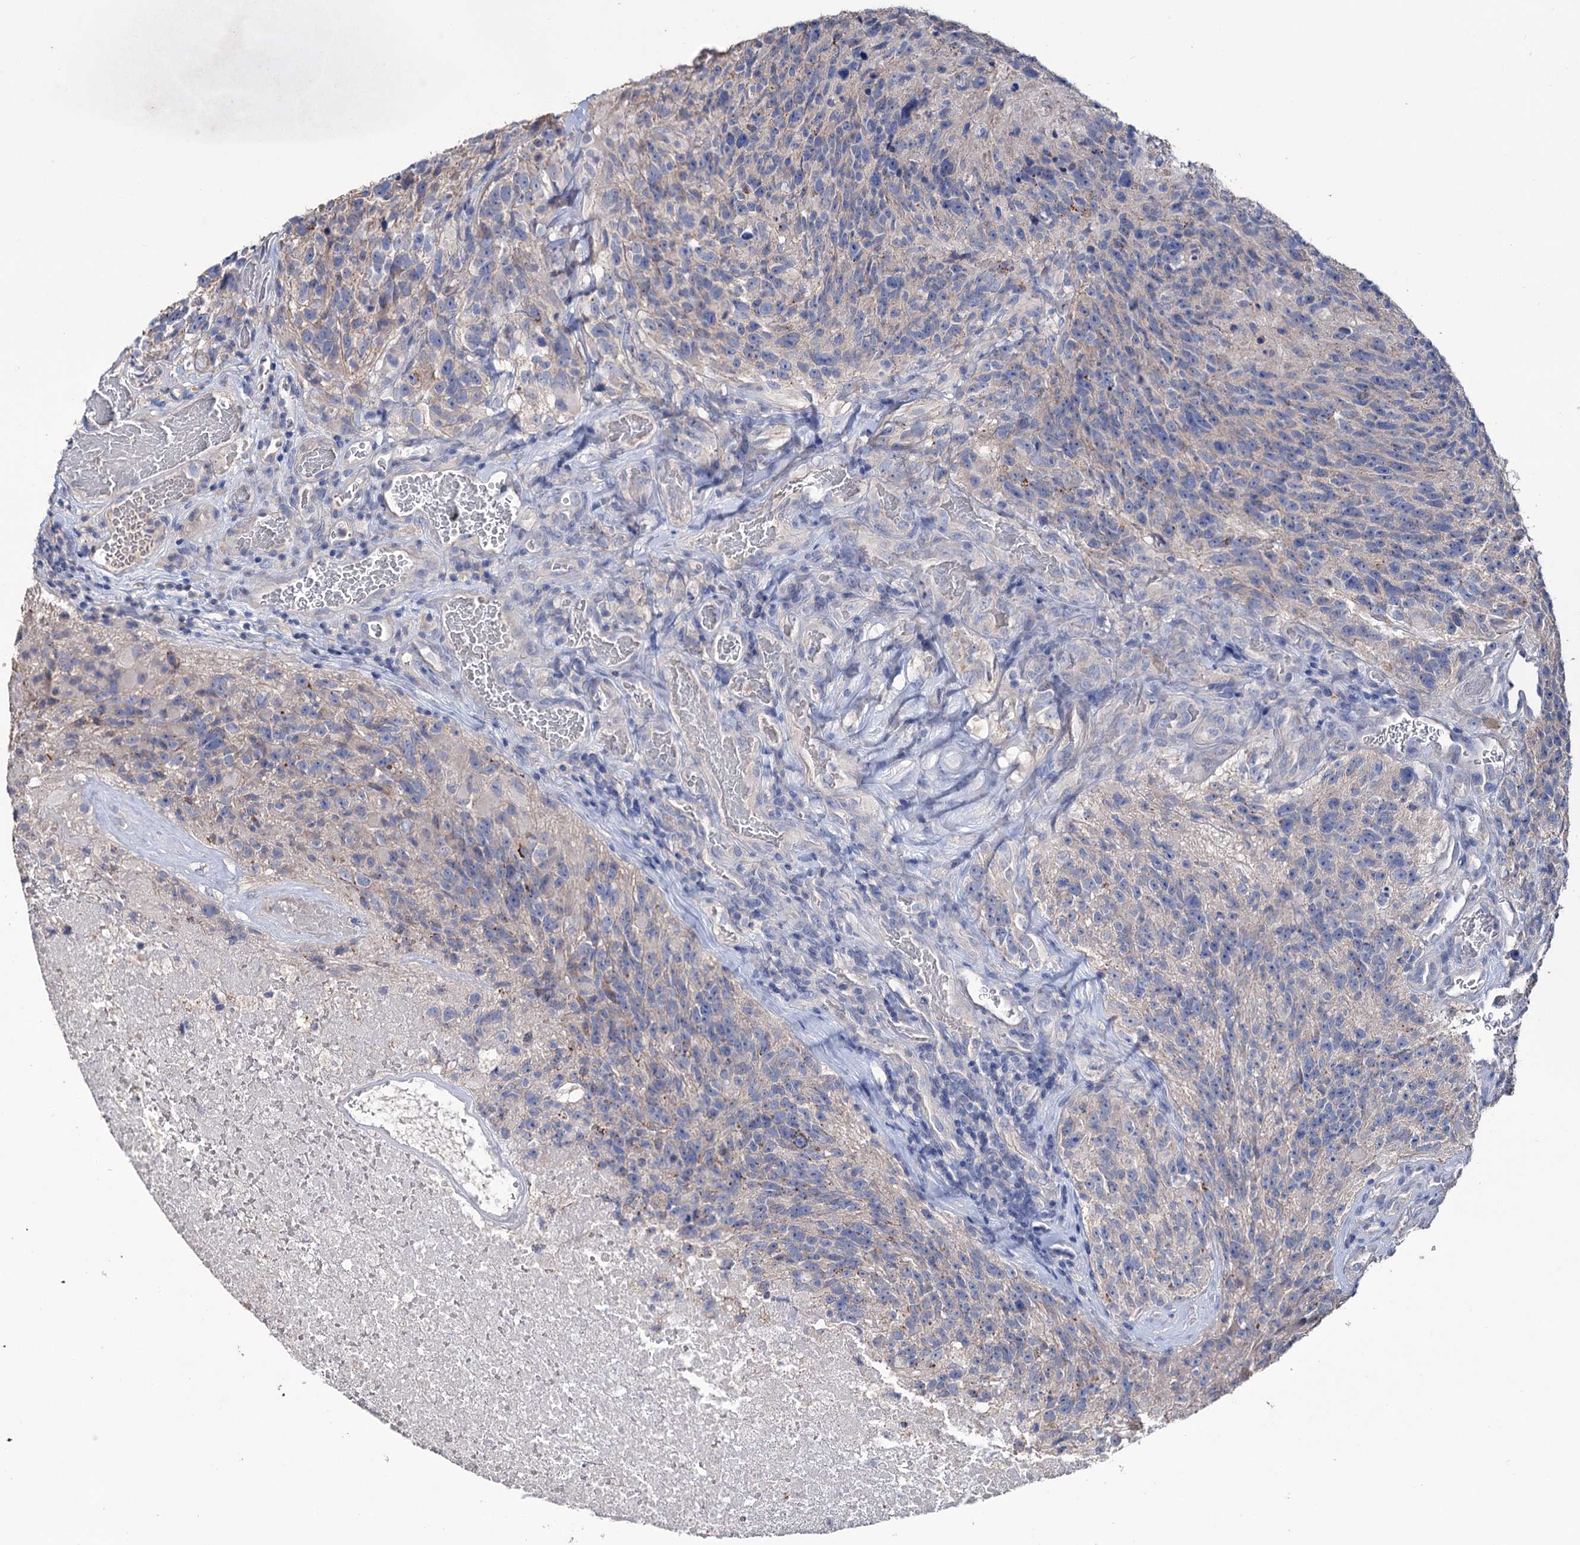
{"staining": {"intensity": "negative", "quantity": "none", "location": "none"}, "tissue": "glioma", "cell_type": "Tumor cells", "image_type": "cancer", "snomed": [{"axis": "morphology", "description": "Glioma, malignant, High grade"}, {"axis": "topography", "description": "Brain"}], "caption": "The image demonstrates no staining of tumor cells in malignant glioma (high-grade).", "gene": "EPB41L5", "patient": {"sex": "male", "age": 76}}